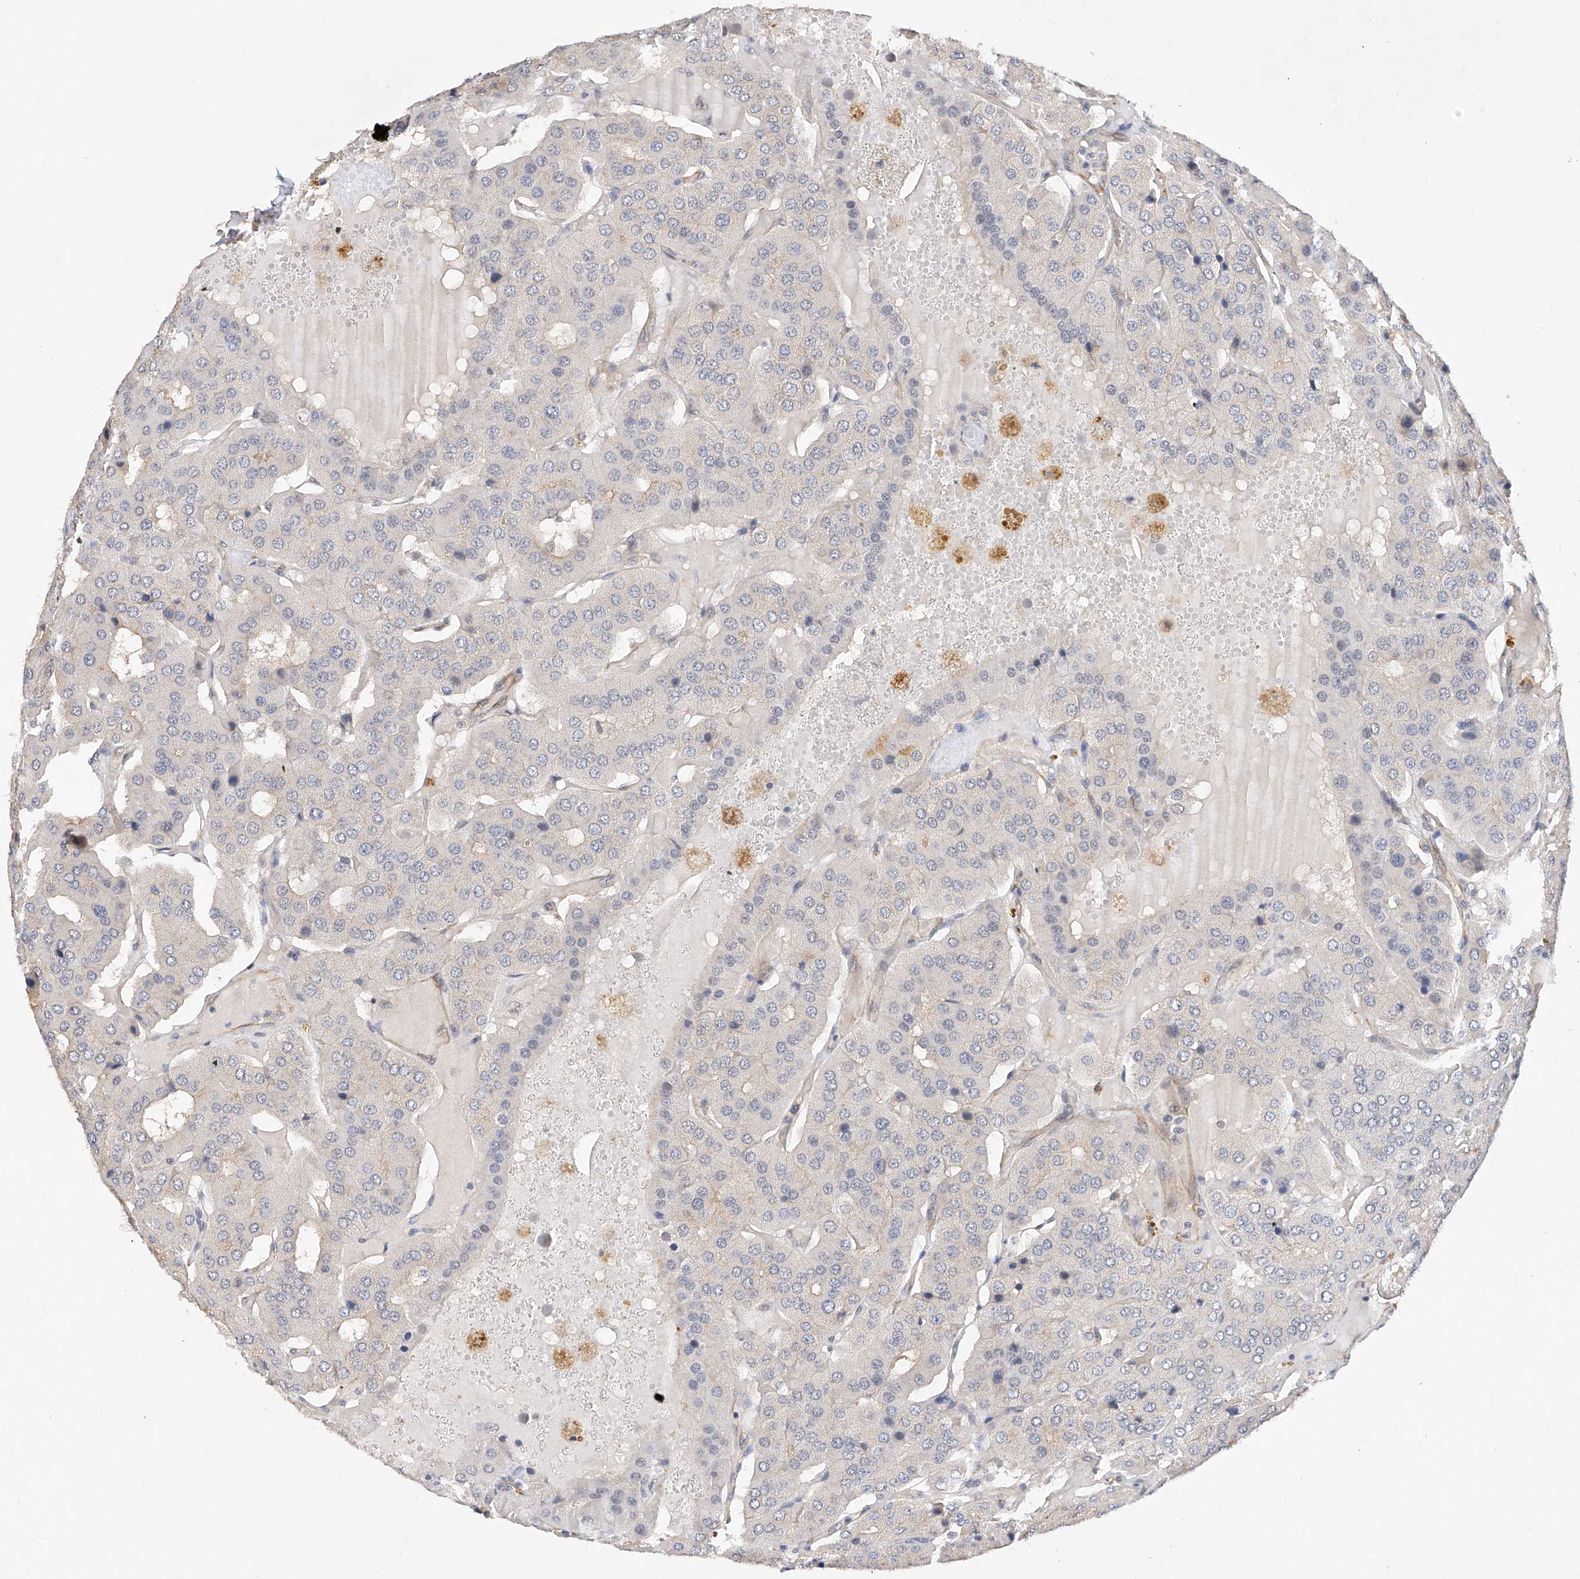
{"staining": {"intensity": "negative", "quantity": "none", "location": "none"}, "tissue": "parathyroid gland", "cell_type": "Glandular cells", "image_type": "normal", "snomed": [{"axis": "morphology", "description": "Normal tissue, NOS"}, {"axis": "morphology", "description": "Adenoma, NOS"}, {"axis": "topography", "description": "Parathyroid gland"}], "caption": "Glandular cells show no significant protein staining in normal parathyroid gland. (Stains: DAB IHC with hematoxylin counter stain, Microscopy: brightfield microscopy at high magnification).", "gene": "AMD1", "patient": {"sex": "female", "age": 86}}